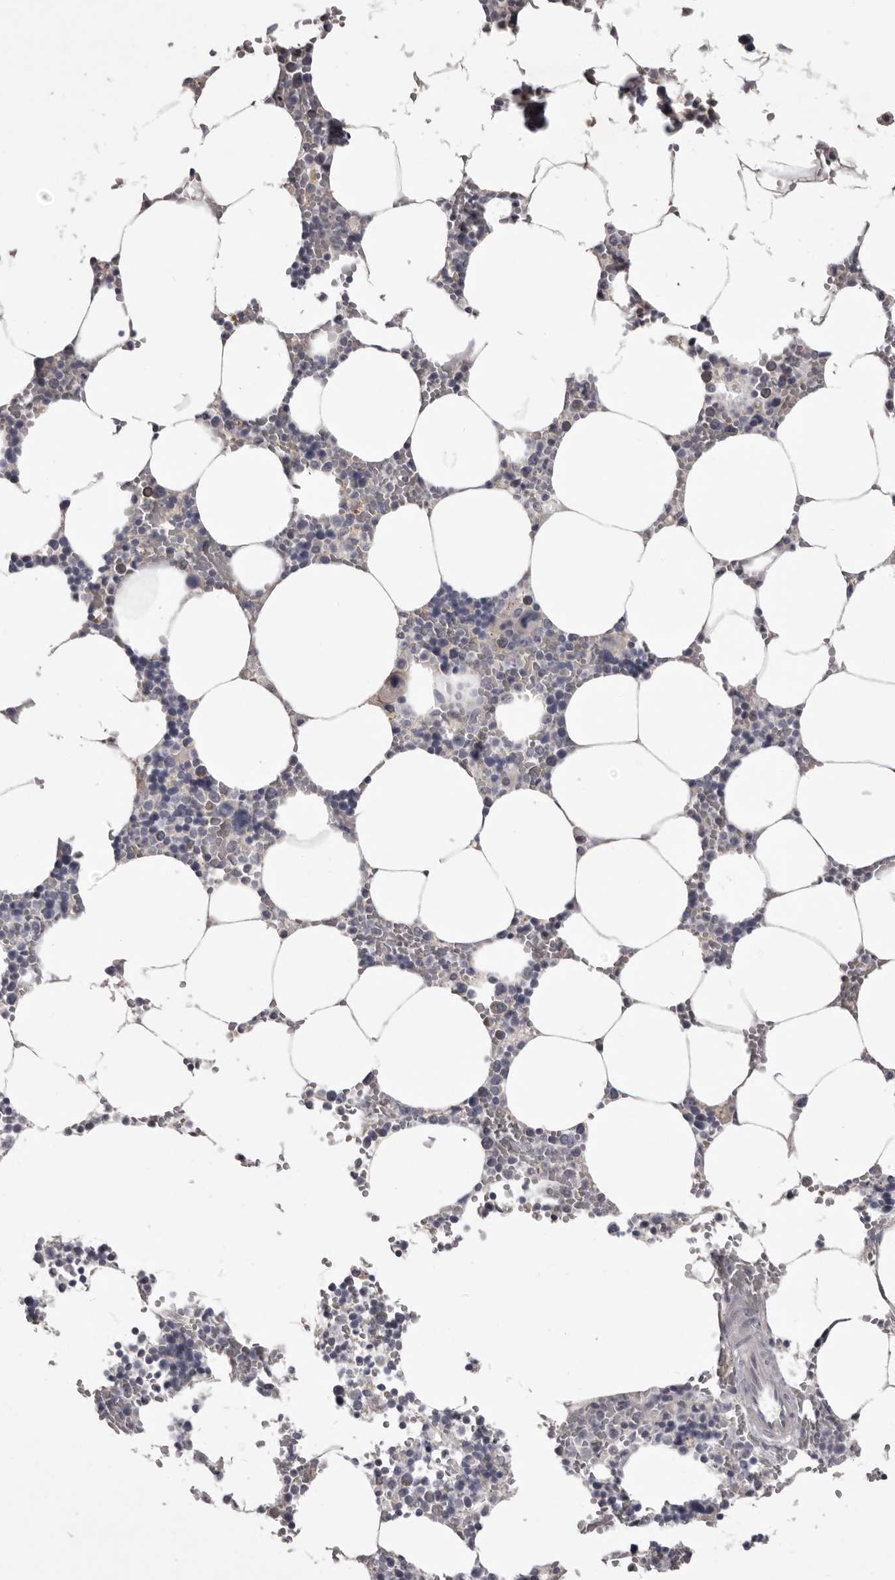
{"staining": {"intensity": "weak", "quantity": "<25%", "location": "cytoplasmic/membranous"}, "tissue": "bone marrow", "cell_type": "Hematopoietic cells", "image_type": "normal", "snomed": [{"axis": "morphology", "description": "Normal tissue, NOS"}, {"axis": "topography", "description": "Bone marrow"}], "caption": "The image exhibits no significant staining in hematopoietic cells of bone marrow. The staining was performed using DAB (3,3'-diaminobenzidine) to visualize the protein expression in brown, while the nuclei were stained in blue with hematoxylin (Magnification: 20x).", "gene": "LPAR6", "patient": {"sex": "male", "age": 70}}